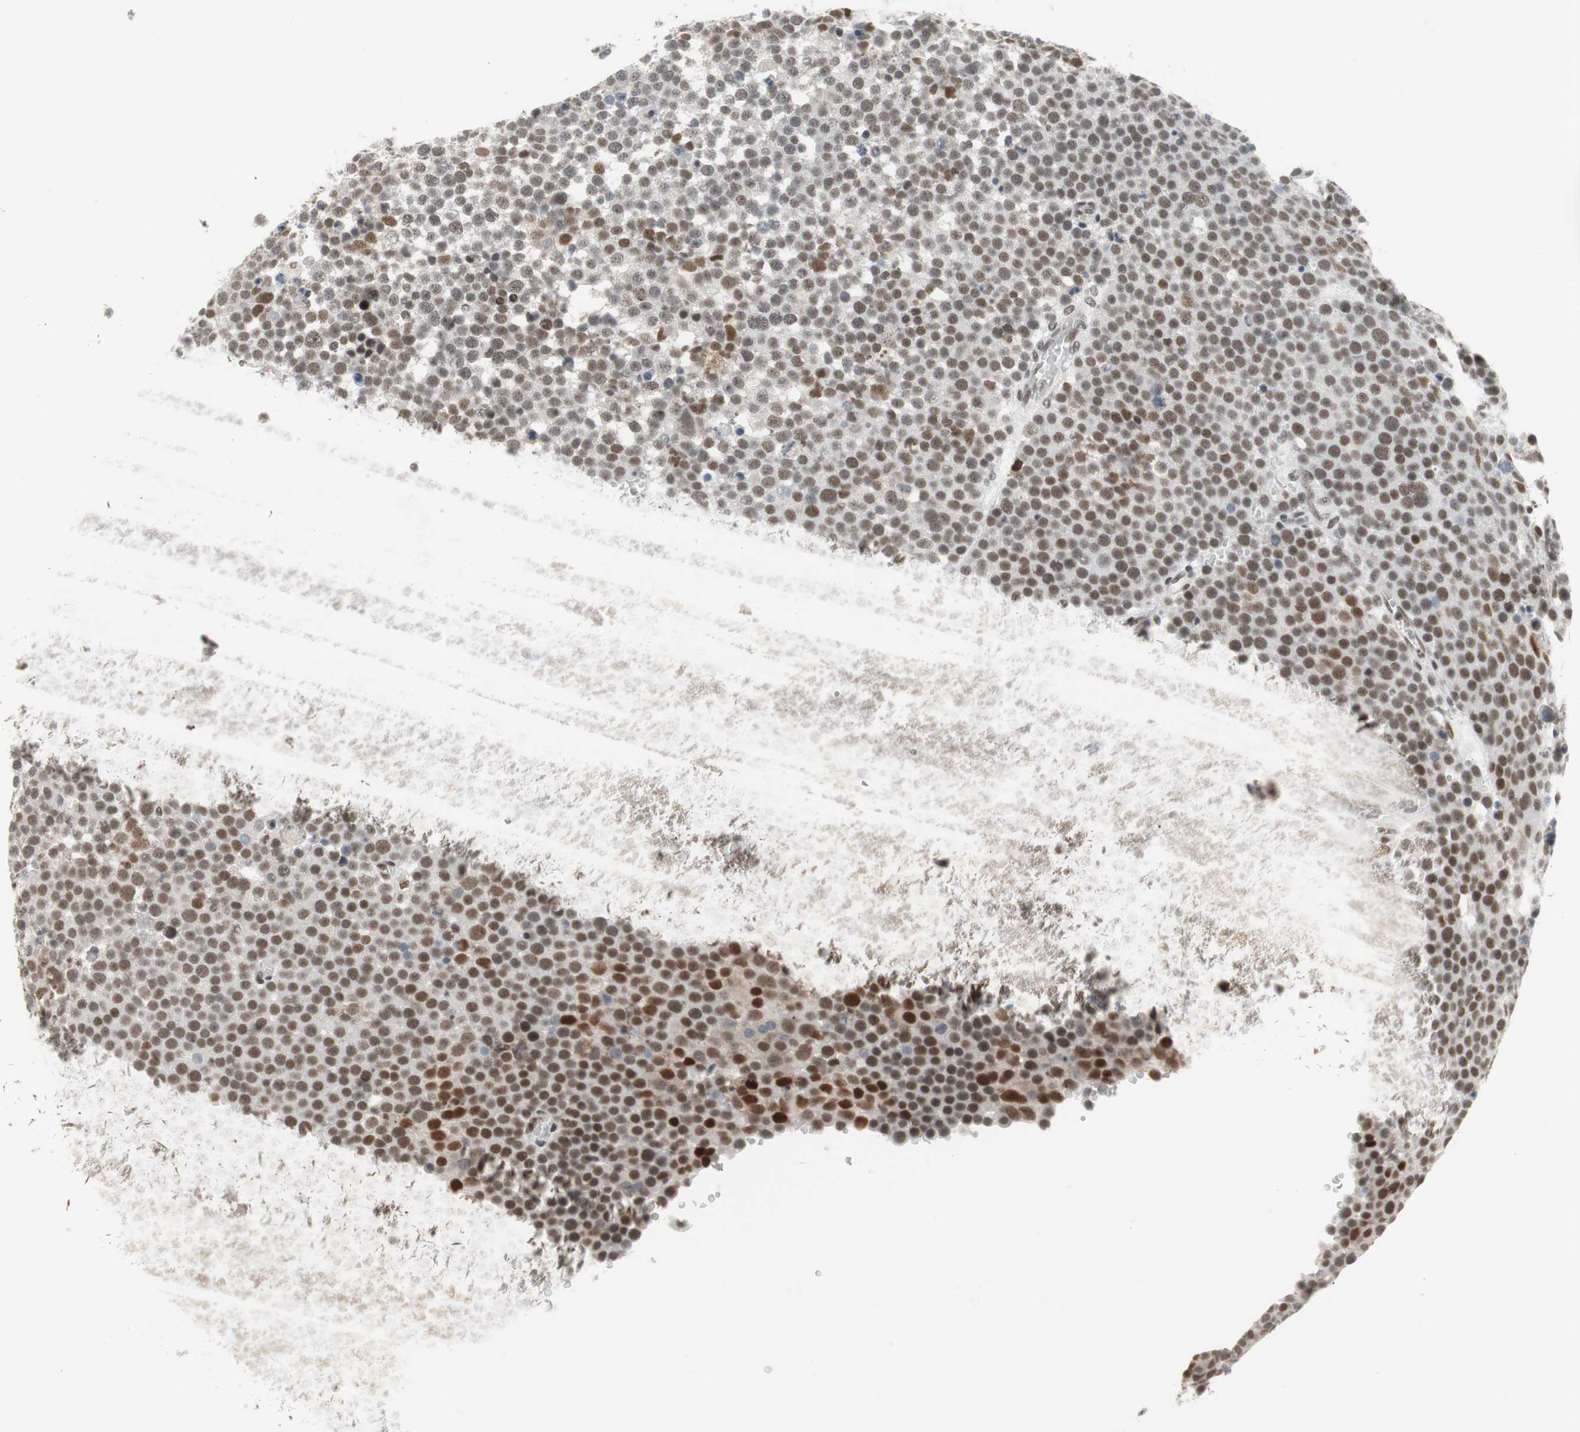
{"staining": {"intensity": "strong", "quantity": "<25%", "location": "nuclear"}, "tissue": "testis cancer", "cell_type": "Tumor cells", "image_type": "cancer", "snomed": [{"axis": "morphology", "description": "Seminoma, NOS"}, {"axis": "topography", "description": "Testis"}], "caption": "A photomicrograph of testis cancer stained for a protein exhibits strong nuclear brown staining in tumor cells.", "gene": "RTF1", "patient": {"sex": "male", "age": 71}}